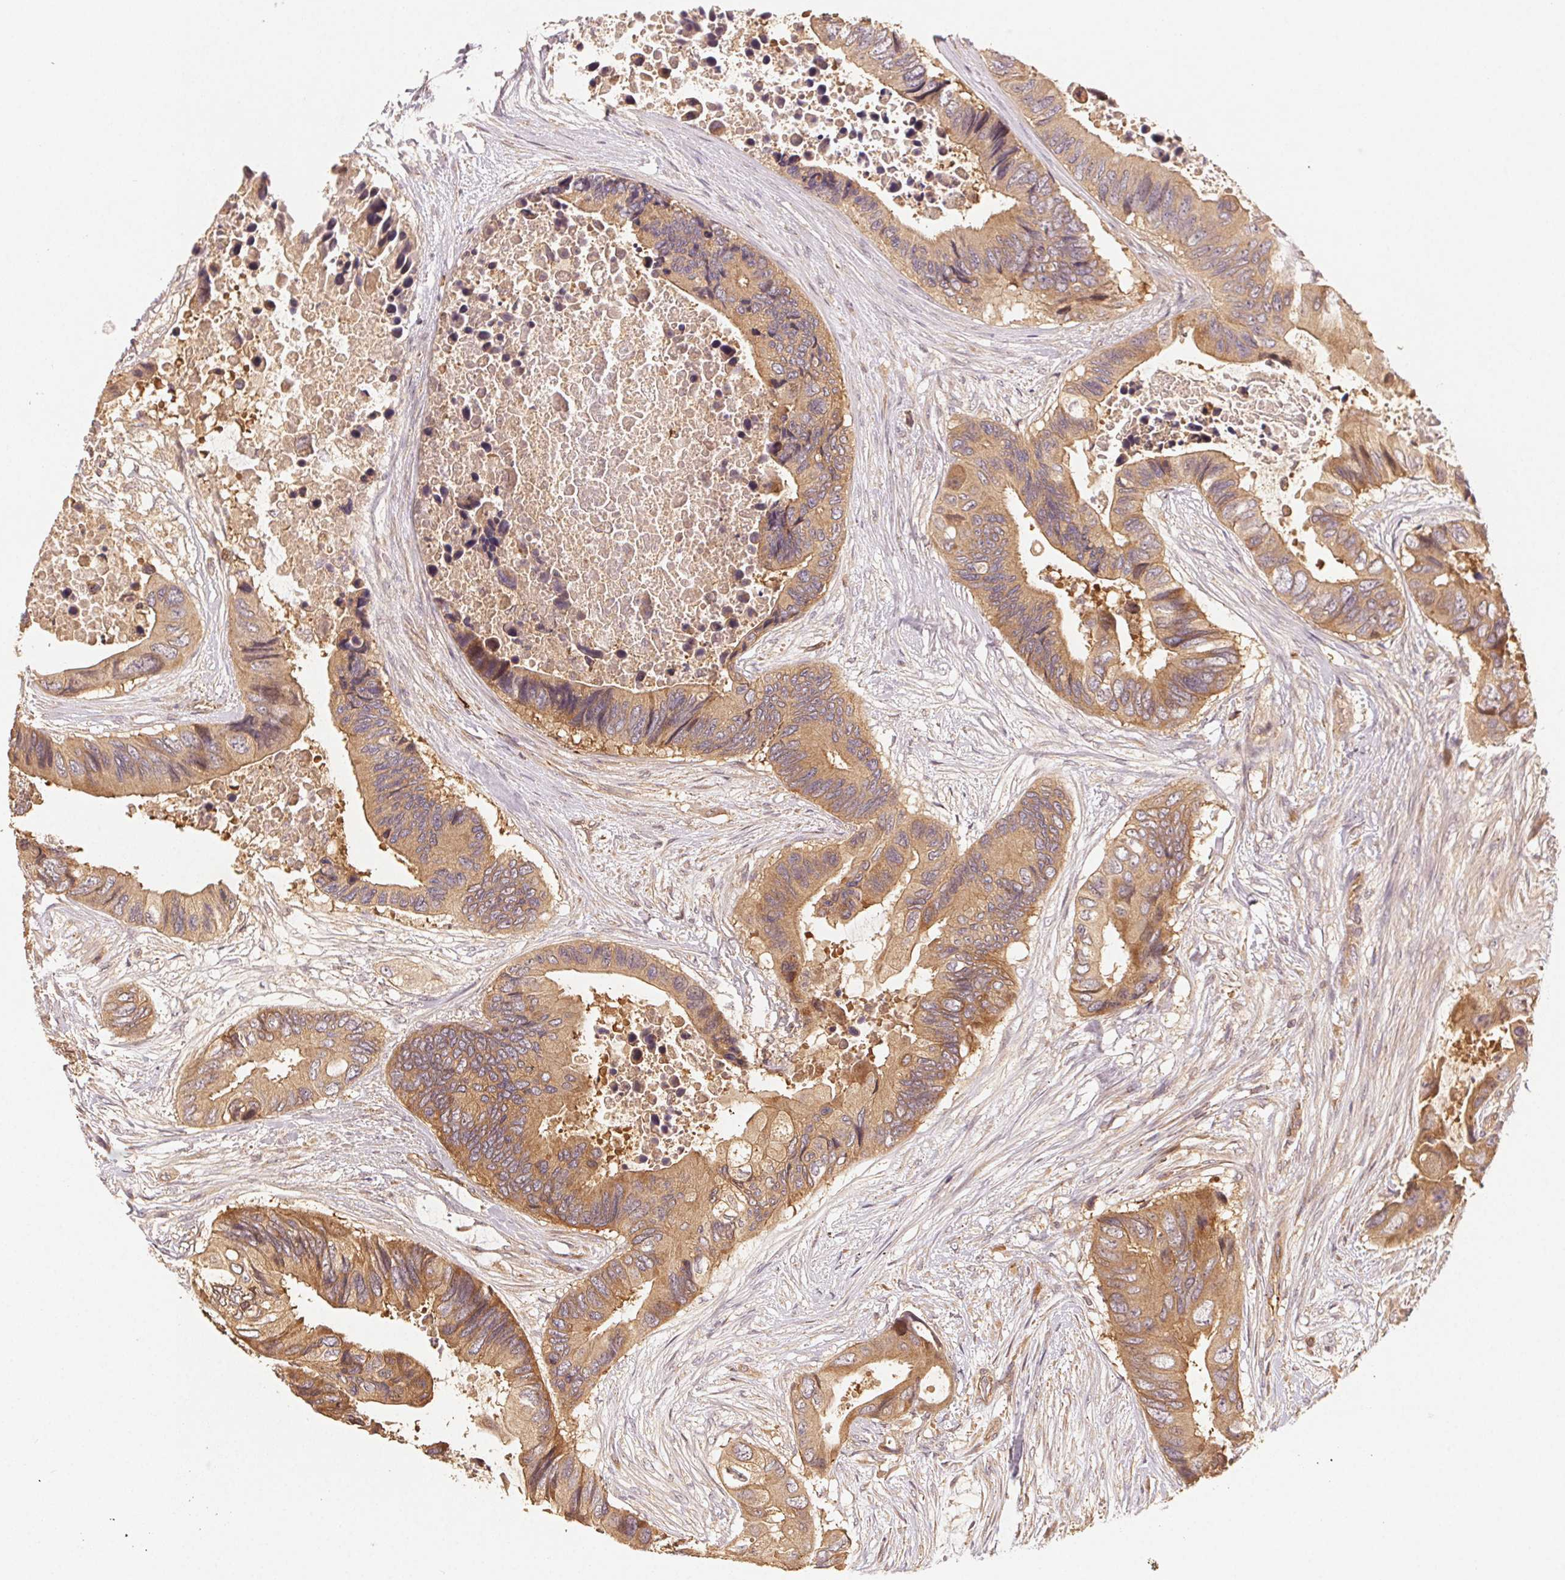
{"staining": {"intensity": "moderate", "quantity": ">75%", "location": "cytoplasmic/membranous"}, "tissue": "colorectal cancer", "cell_type": "Tumor cells", "image_type": "cancer", "snomed": [{"axis": "morphology", "description": "Adenocarcinoma, NOS"}, {"axis": "topography", "description": "Rectum"}], "caption": "Brown immunohistochemical staining in human colorectal cancer (adenocarcinoma) shows moderate cytoplasmic/membranous positivity in about >75% of tumor cells.", "gene": "RALA", "patient": {"sex": "male", "age": 63}}